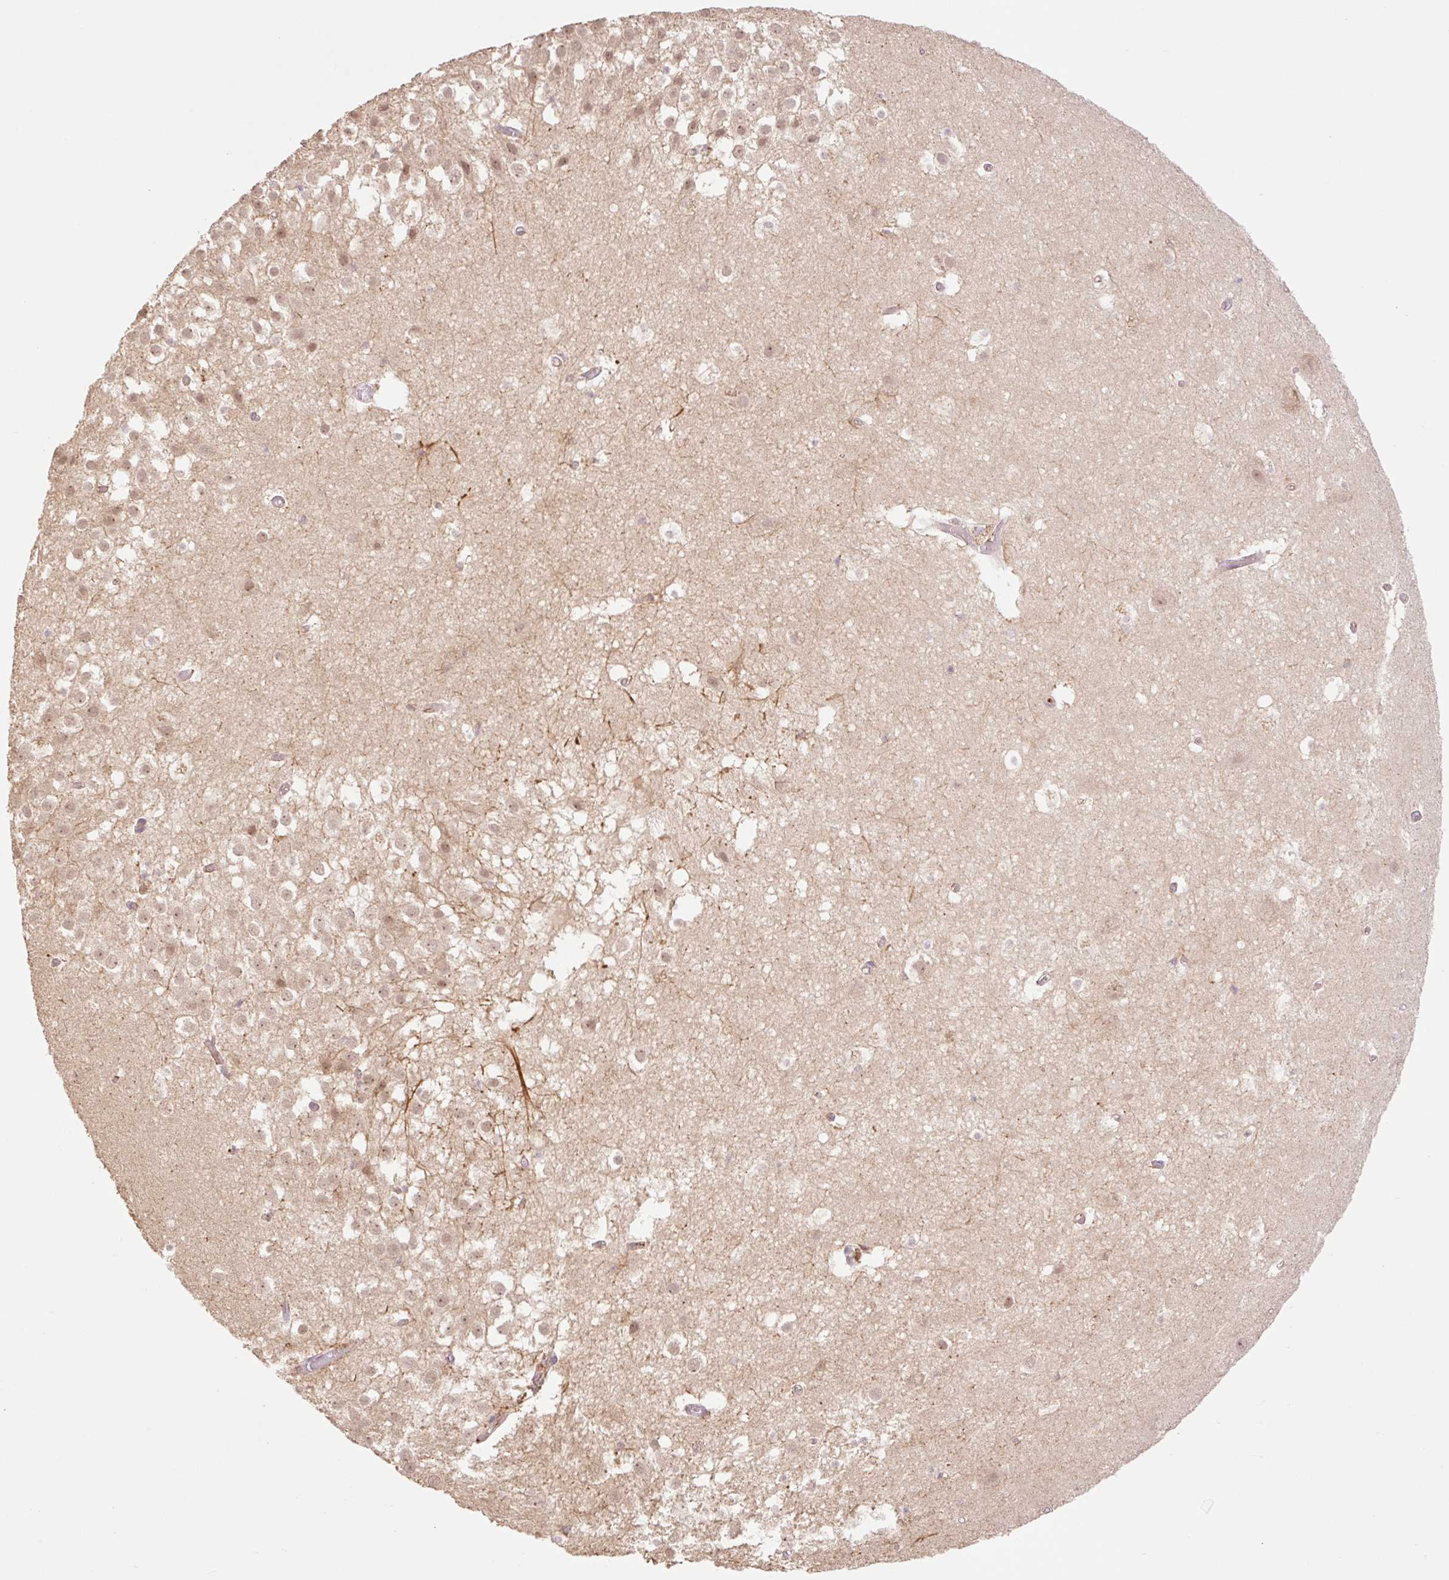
{"staining": {"intensity": "negative", "quantity": "none", "location": "none"}, "tissue": "hippocampus", "cell_type": "Glial cells", "image_type": "normal", "snomed": [{"axis": "morphology", "description": "Normal tissue, NOS"}, {"axis": "topography", "description": "Hippocampus"}], "caption": "An immunohistochemistry (IHC) photomicrograph of unremarkable hippocampus is shown. There is no staining in glial cells of hippocampus. (Immunohistochemistry (ihc), brightfield microscopy, high magnification).", "gene": "YJU2B", "patient": {"sex": "female", "age": 52}}